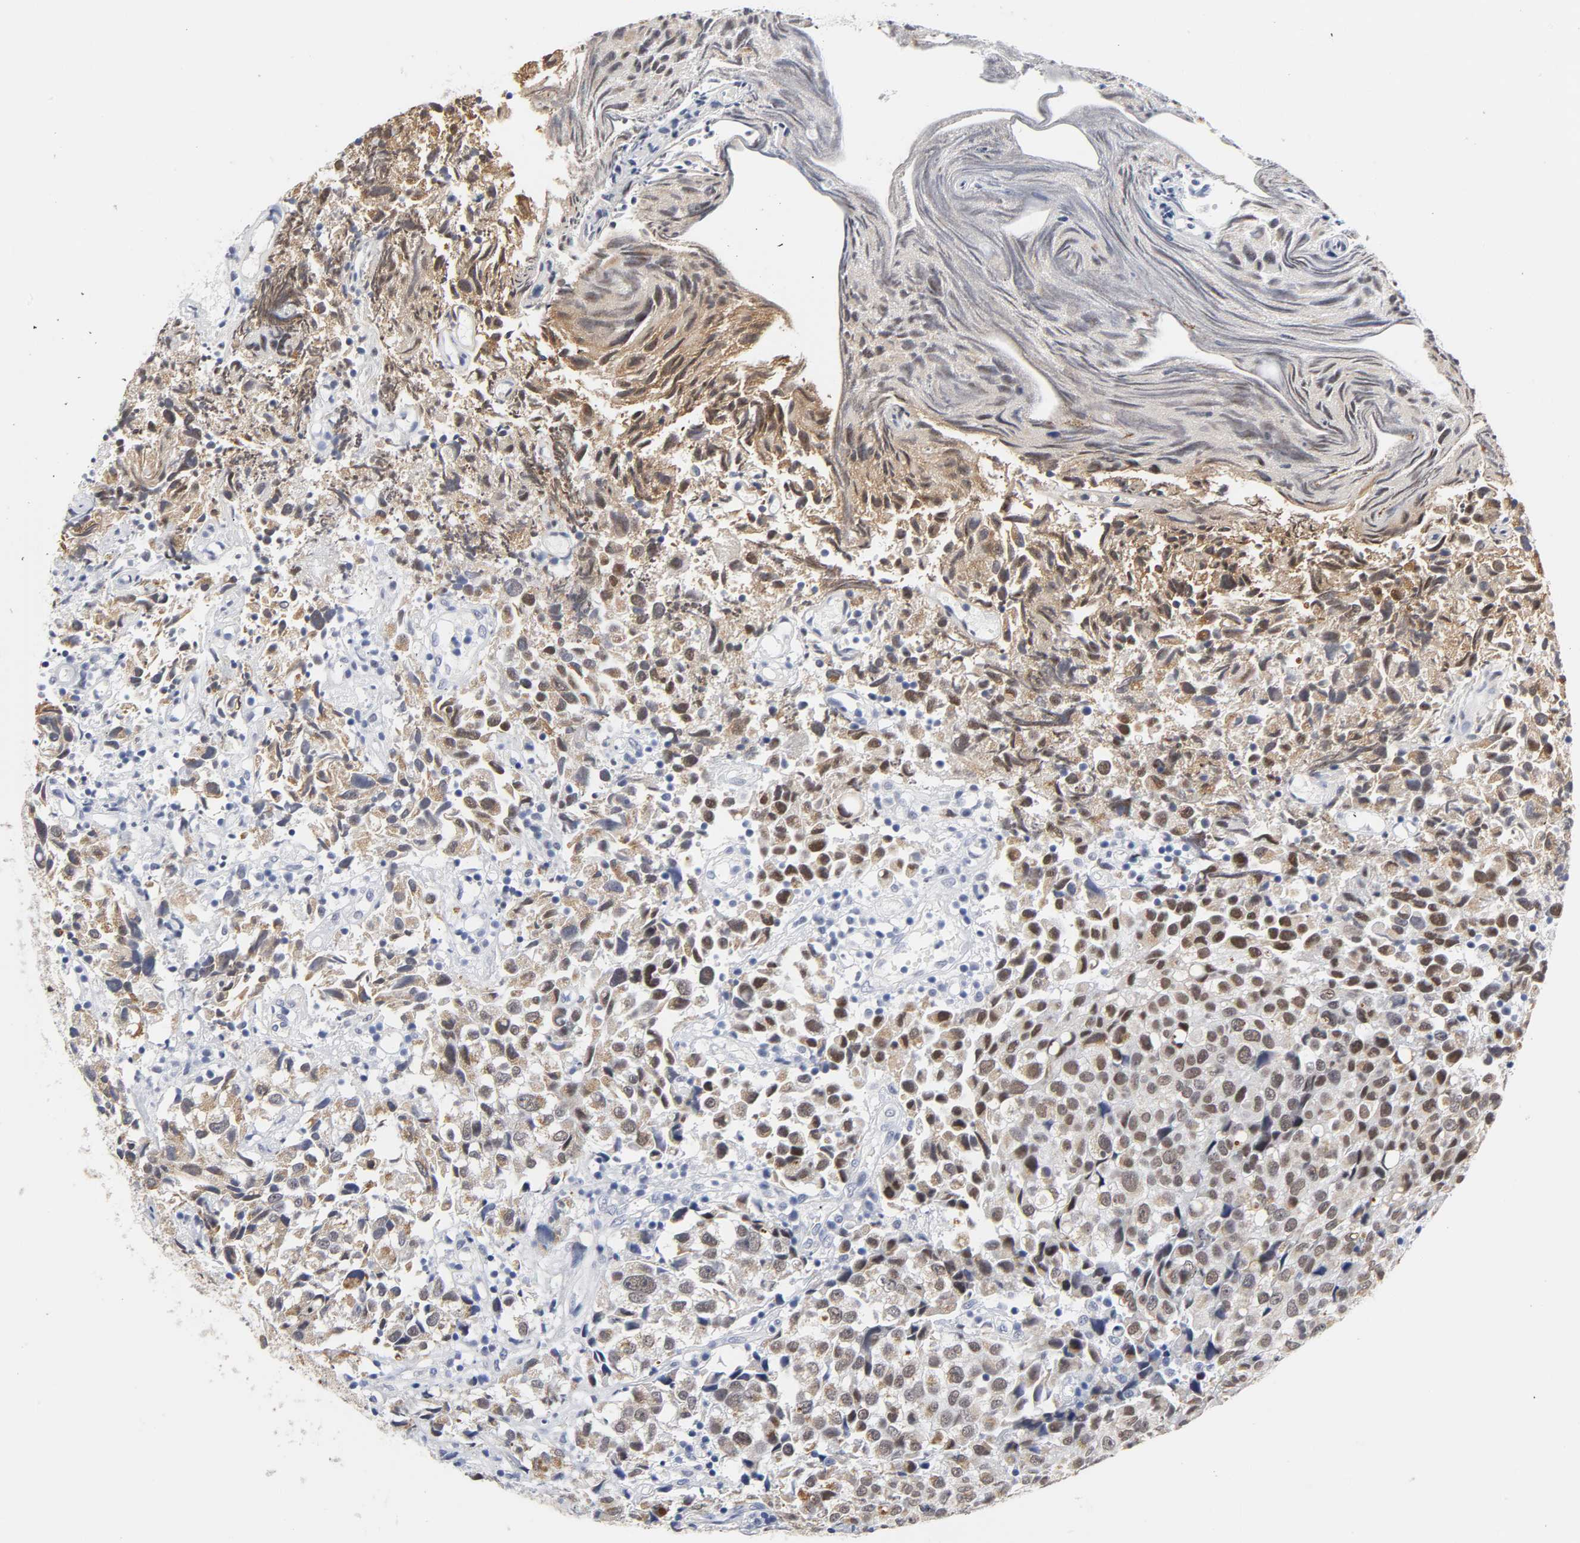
{"staining": {"intensity": "strong", "quantity": ">75%", "location": "cytoplasmic/membranous"}, "tissue": "urothelial cancer", "cell_type": "Tumor cells", "image_type": "cancer", "snomed": [{"axis": "morphology", "description": "Urothelial carcinoma, High grade"}, {"axis": "topography", "description": "Urinary bladder"}], "caption": "The photomicrograph shows staining of urothelial cancer, revealing strong cytoplasmic/membranous protein expression (brown color) within tumor cells.", "gene": "GRHL2", "patient": {"sex": "female", "age": 75}}